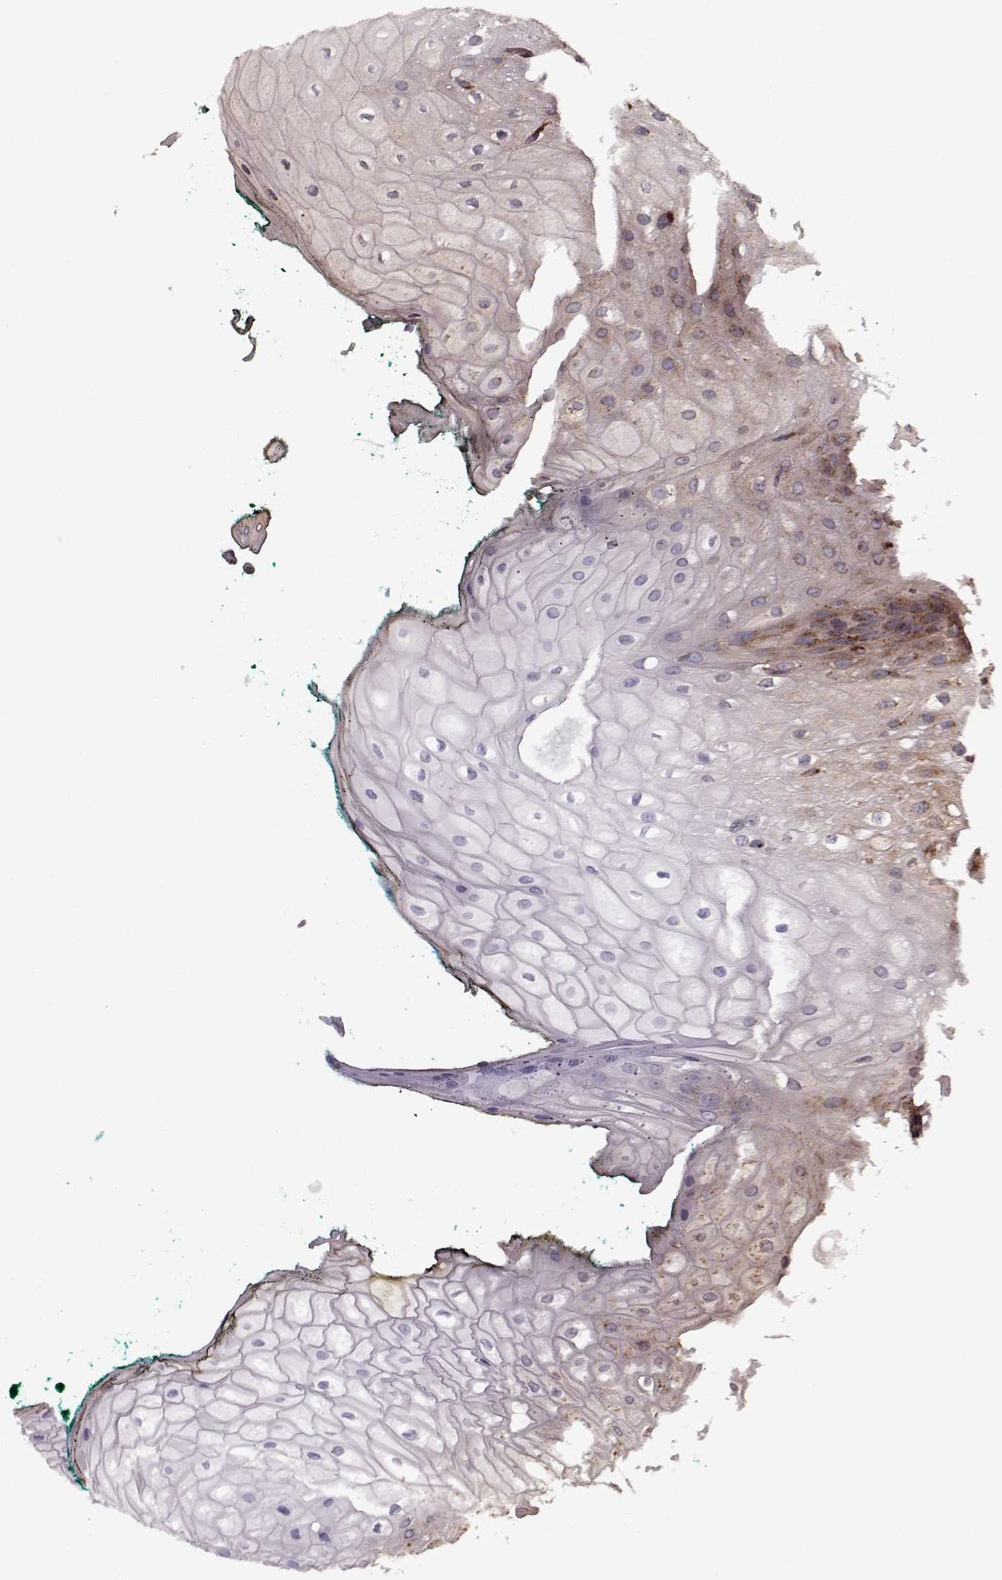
{"staining": {"intensity": "moderate", "quantity": ">75%", "location": "cytoplasmic/membranous"}, "tissue": "oral mucosa", "cell_type": "Squamous epithelial cells", "image_type": "normal", "snomed": [{"axis": "morphology", "description": "Normal tissue, NOS"}, {"axis": "topography", "description": "Oral tissue"}, {"axis": "topography", "description": "Head-Neck"}], "caption": "Immunohistochemical staining of unremarkable oral mucosa reveals medium levels of moderate cytoplasmic/membranous expression in approximately >75% of squamous epithelial cells. Nuclei are stained in blue.", "gene": "YIPF5", "patient": {"sex": "female", "age": 68}}